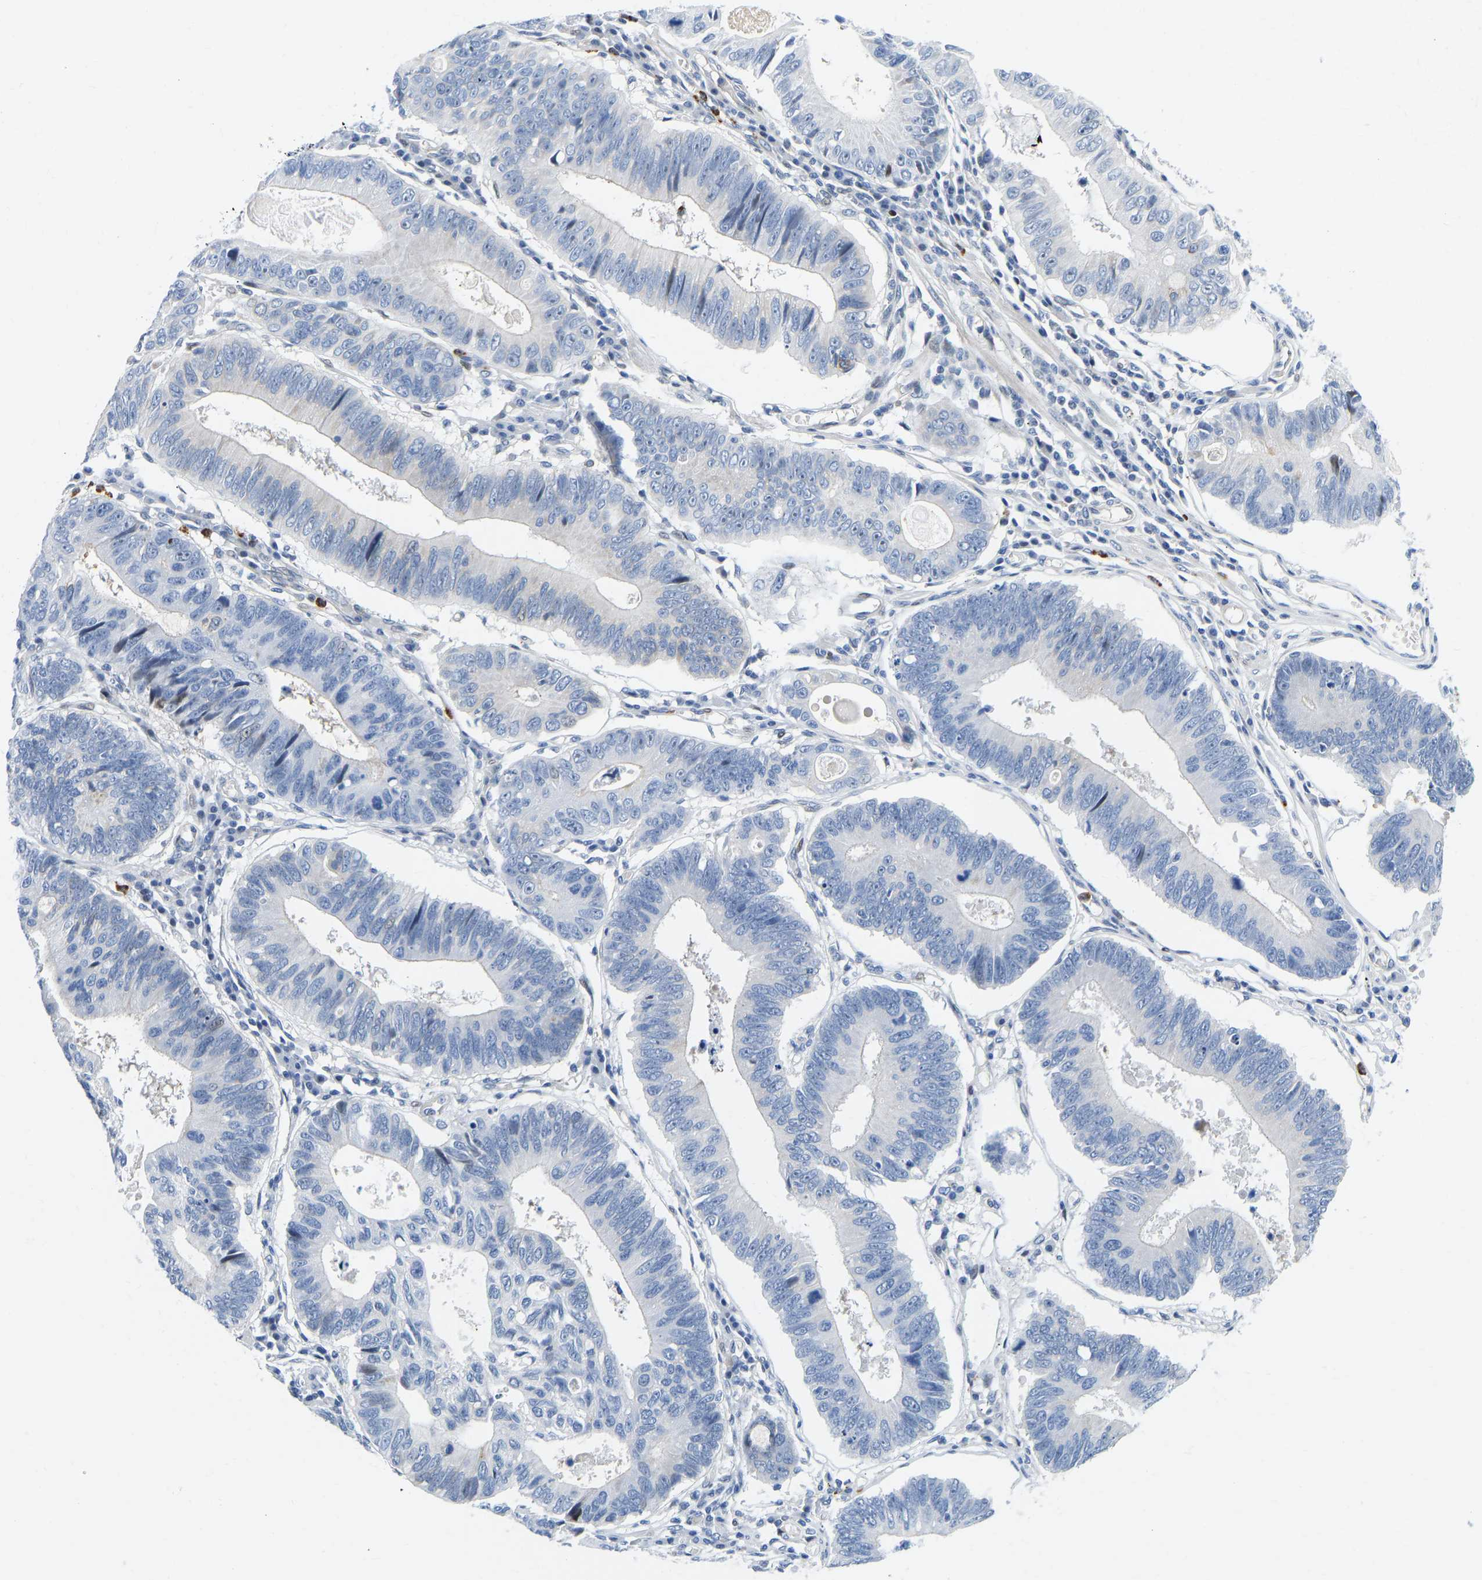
{"staining": {"intensity": "negative", "quantity": "none", "location": "none"}, "tissue": "stomach cancer", "cell_type": "Tumor cells", "image_type": "cancer", "snomed": [{"axis": "morphology", "description": "Adenocarcinoma, NOS"}, {"axis": "topography", "description": "Stomach"}], "caption": "DAB (3,3'-diaminobenzidine) immunohistochemical staining of human adenocarcinoma (stomach) exhibits no significant expression in tumor cells.", "gene": "HDAC5", "patient": {"sex": "male", "age": 59}}